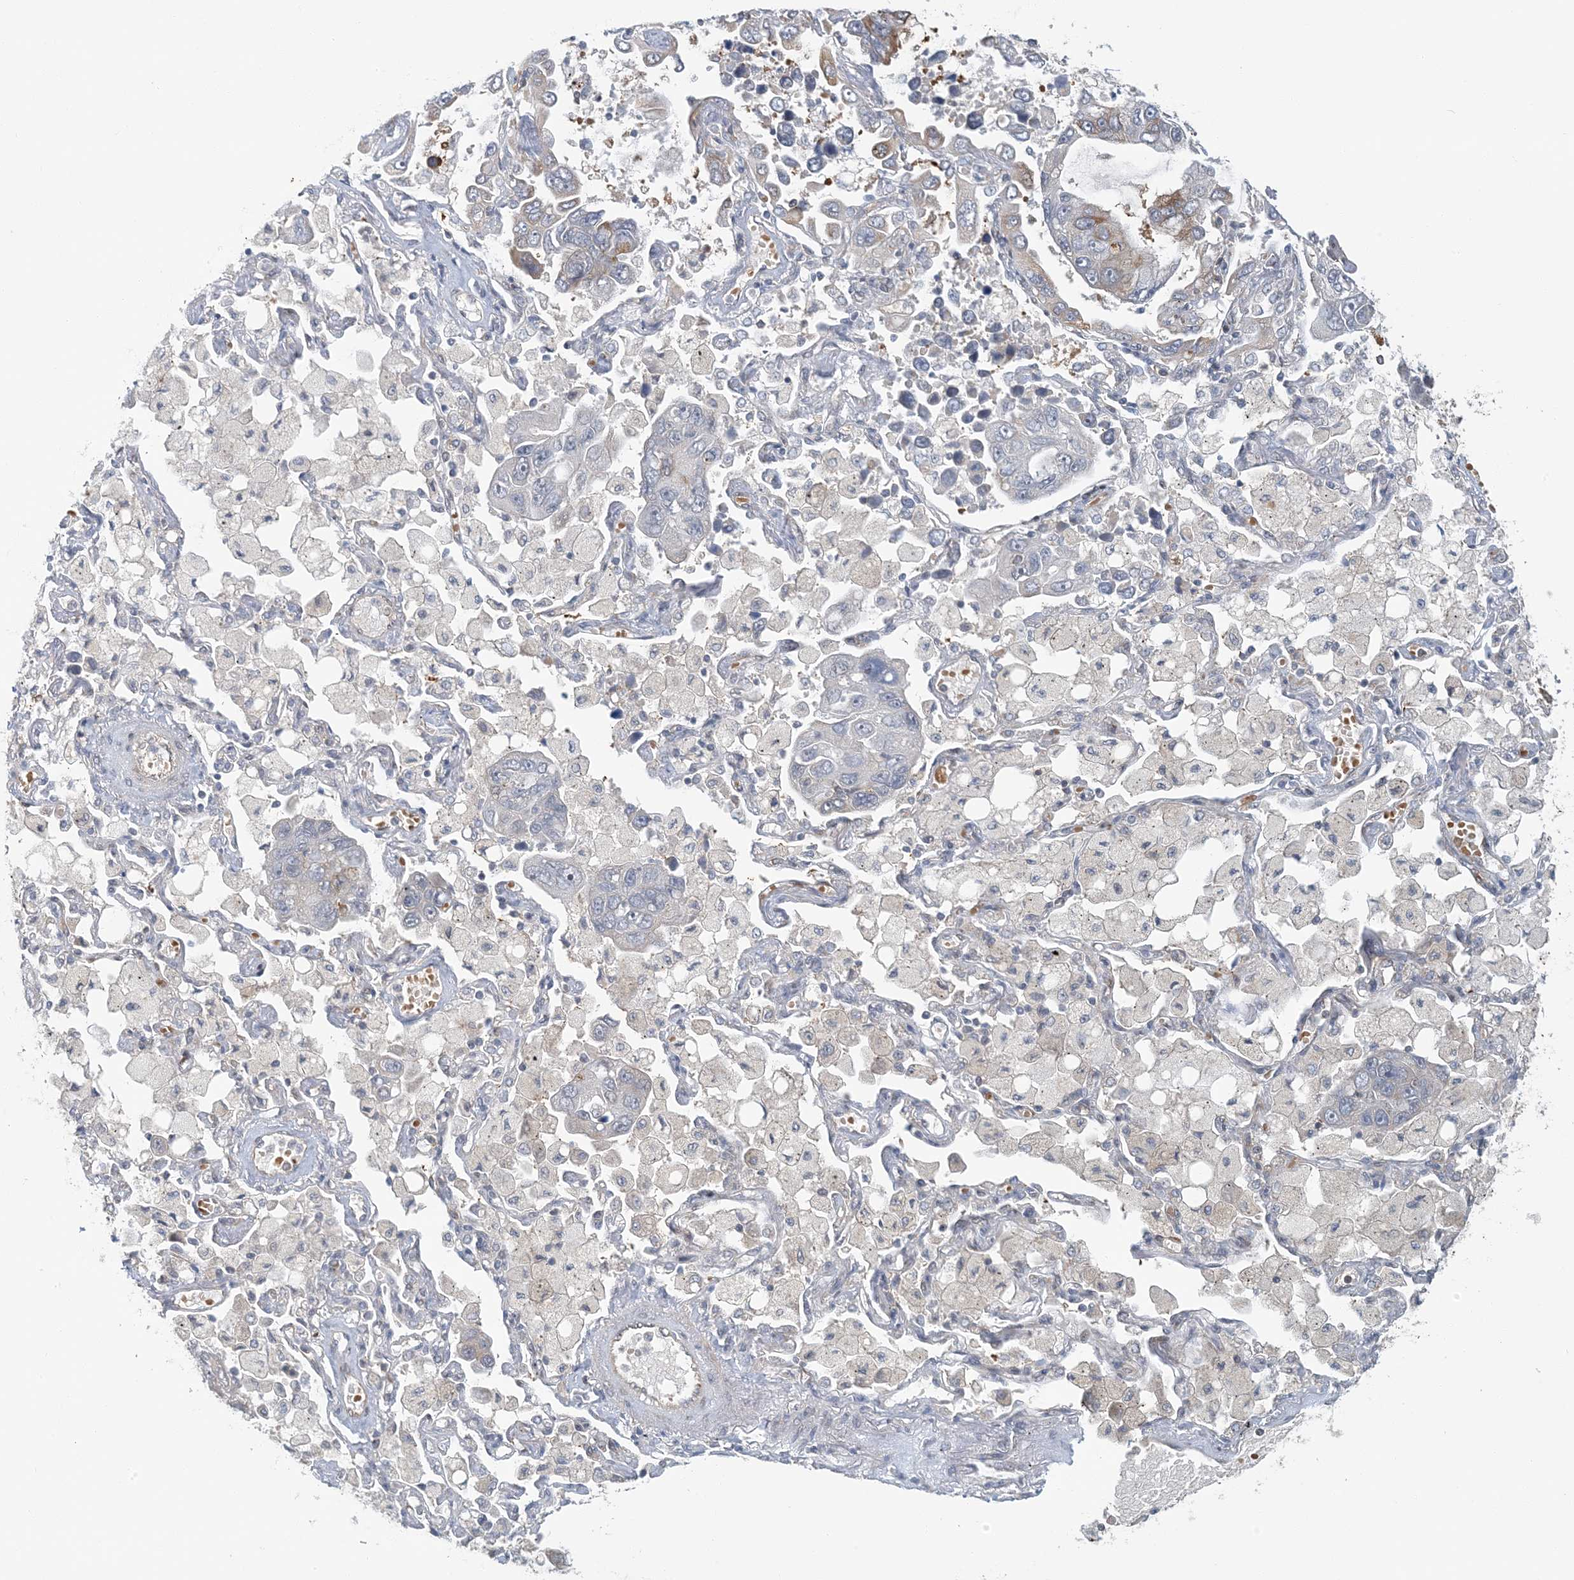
{"staining": {"intensity": "moderate", "quantity": "25%-75%", "location": "cytoplasmic/membranous"}, "tissue": "lung cancer", "cell_type": "Tumor cells", "image_type": "cancer", "snomed": [{"axis": "morphology", "description": "Adenocarcinoma, NOS"}, {"axis": "topography", "description": "Lung"}], "caption": "This photomicrograph demonstrates lung cancer (adenocarcinoma) stained with immunohistochemistry (IHC) to label a protein in brown. The cytoplasmic/membranous of tumor cells show moderate positivity for the protein. Nuclei are counter-stained blue.", "gene": "ATP13A2", "patient": {"sex": "male", "age": 64}}